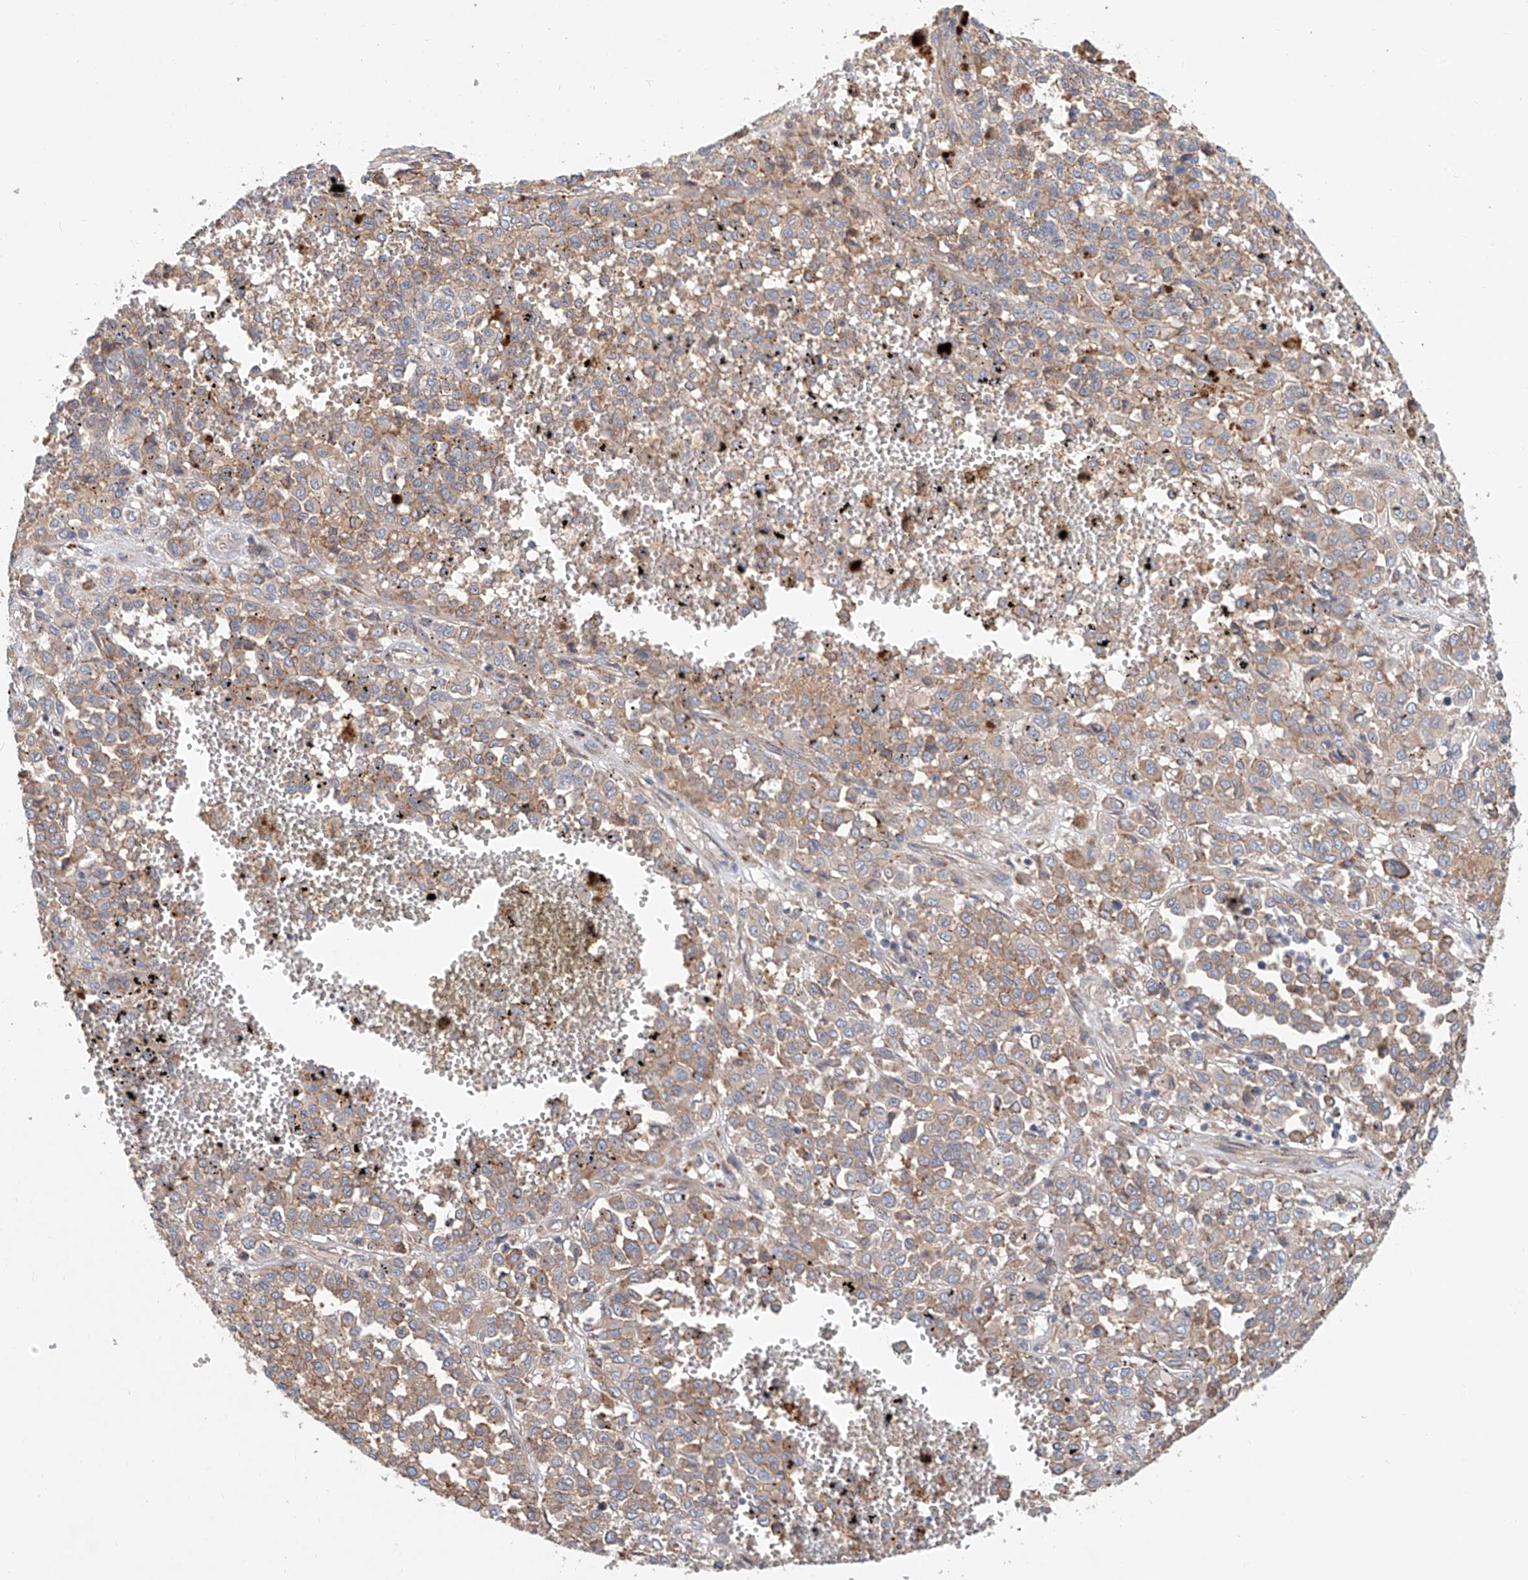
{"staining": {"intensity": "weak", "quantity": ">75%", "location": "cytoplasmic/membranous"}, "tissue": "melanoma", "cell_type": "Tumor cells", "image_type": "cancer", "snomed": [{"axis": "morphology", "description": "Malignant melanoma, Metastatic site"}, {"axis": "topography", "description": "Pancreas"}], "caption": "Malignant melanoma (metastatic site) stained with immunohistochemistry (IHC) displays weak cytoplasmic/membranous expression in approximately >75% of tumor cells. (DAB (3,3'-diaminobenzidine) IHC, brown staining for protein, blue staining for nuclei).", "gene": "HGSNAT", "patient": {"sex": "female", "age": 30}}